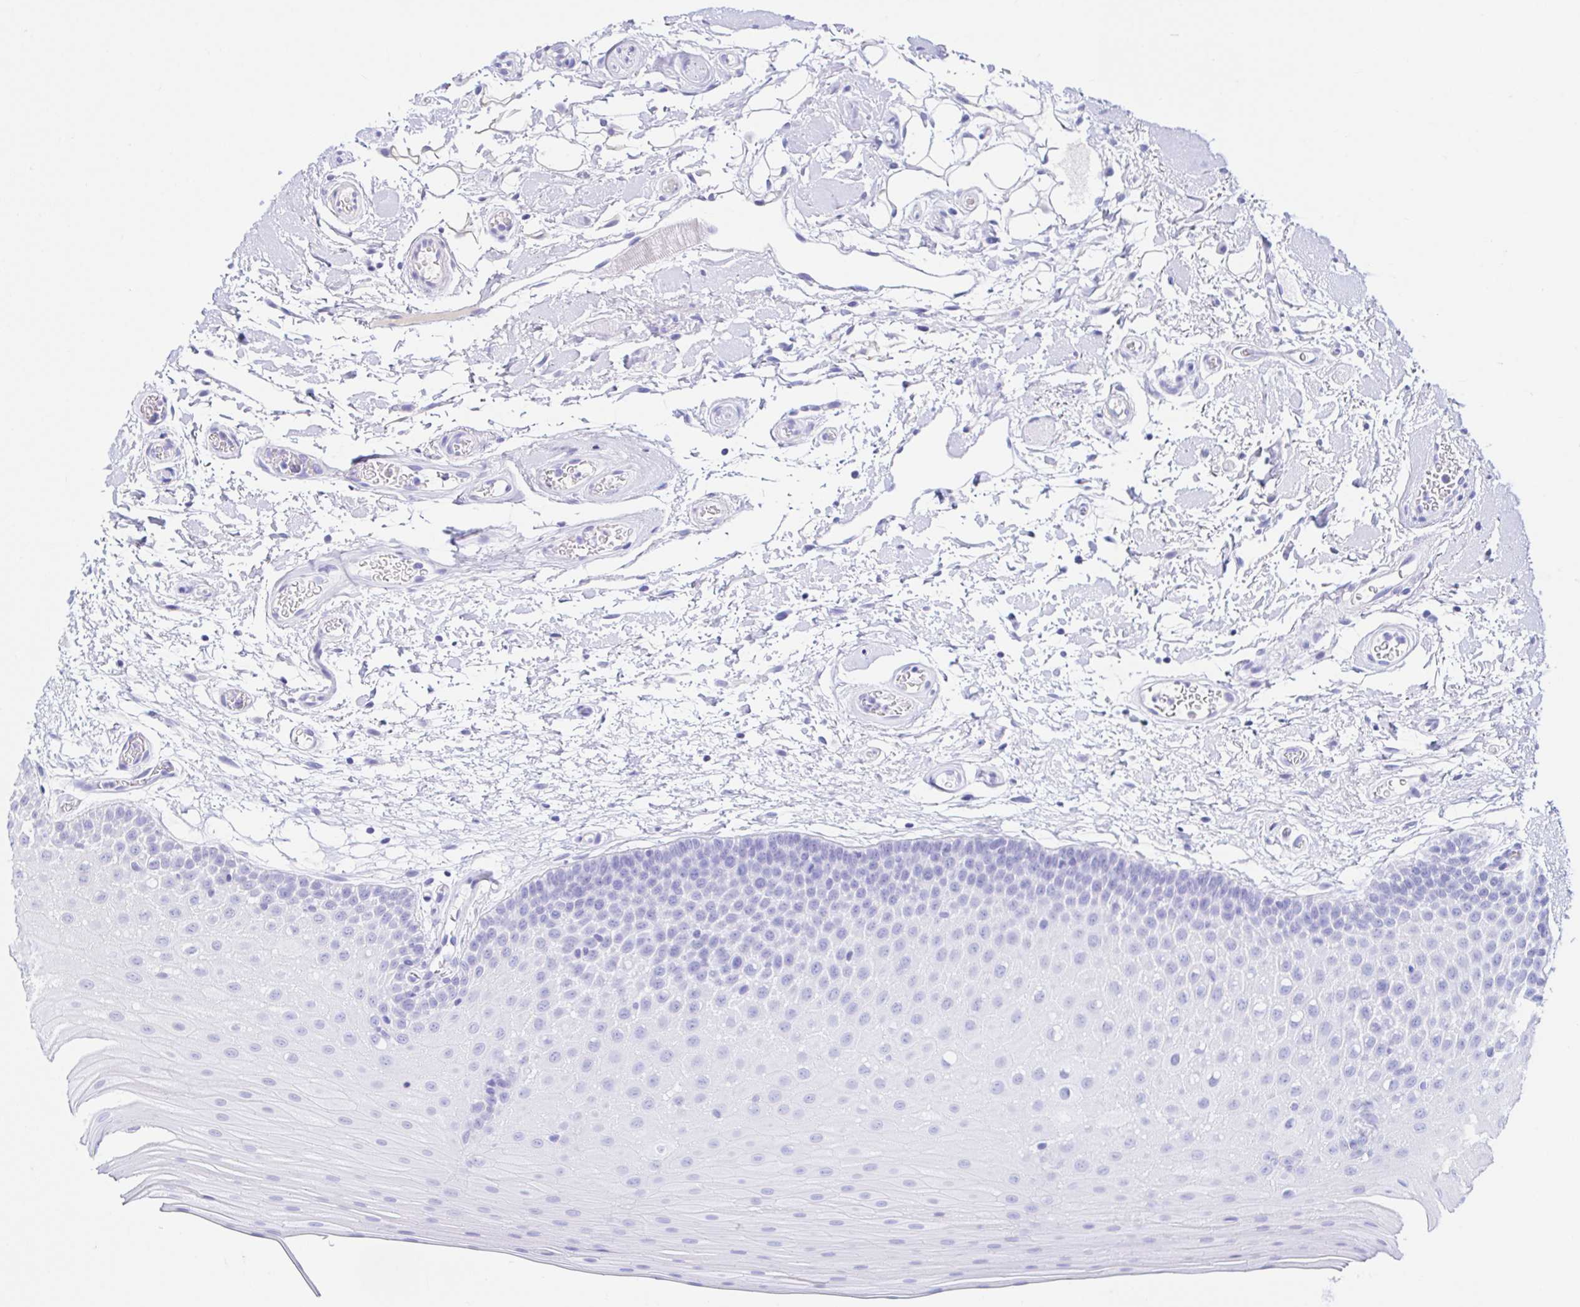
{"staining": {"intensity": "negative", "quantity": "none", "location": "none"}, "tissue": "oral mucosa", "cell_type": "Squamous epithelial cells", "image_type": "normal", "snomed": [{"axis": "morphology", "description": "Normal tissue, NOS"}, {"axis": "morphology", "description": "Squamous cell carcinoma, NOS"}, {"axis": "topography", "description": "Oral tissue"}, {"axis": "topography", "description": "Tounge, NOS"}, {"axis": "topography", "description": "Head-Neck"}], "caption": "This histopathology image is of normal oral mucosa stained with immunohistochemistry (IHC) to label a protein in brown with the nuclei are counter-stained blue. There is no positivity in squamous epithelial cells.", "gene": "SAA2", "patient": {"sex": "male", "age": 62}}